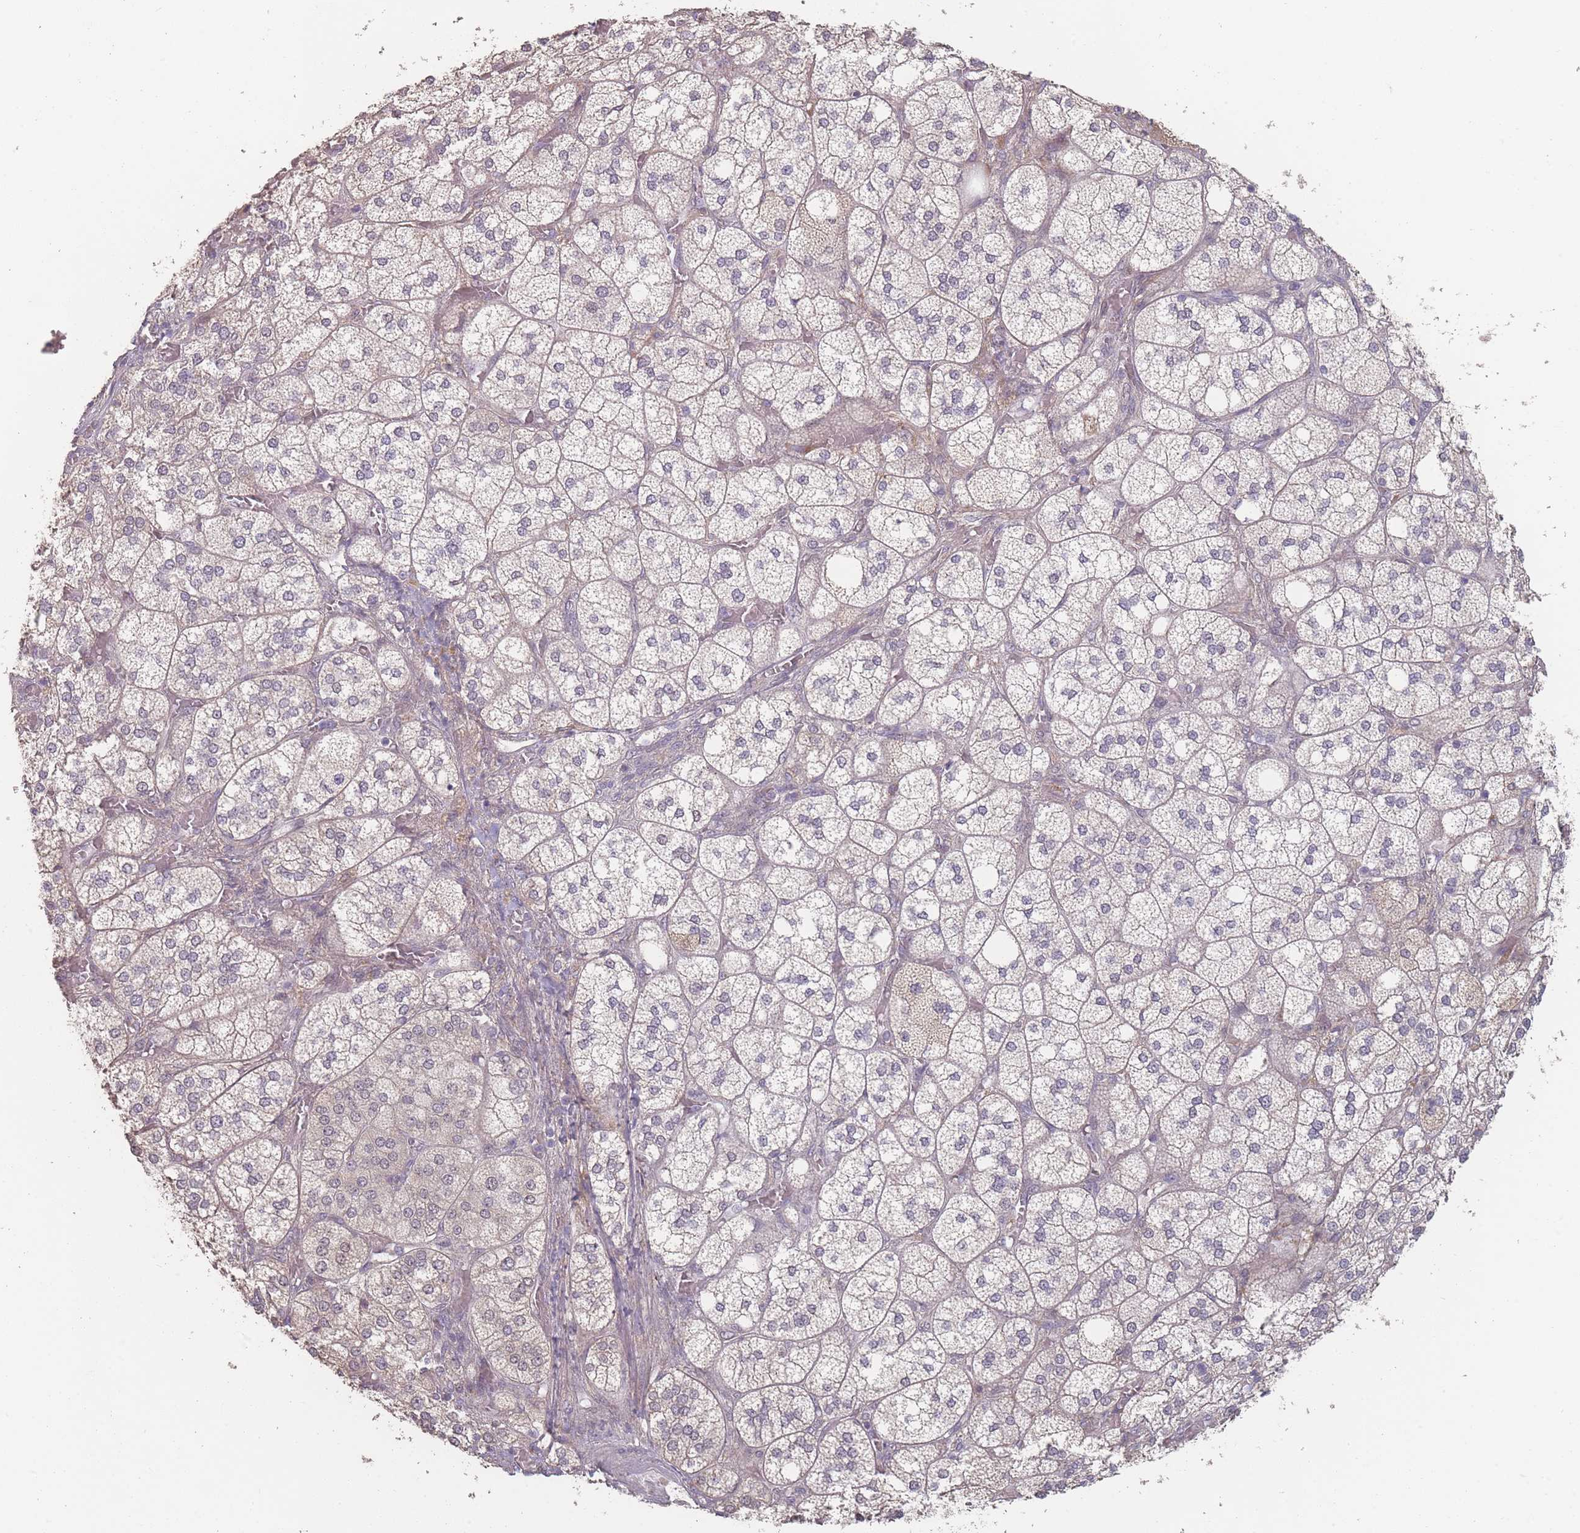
{"staining": {"intensity": "moderate", "quantity": "25%-75%", "location": "cytoplasmic/membranous,nuclear"}, "tissue": "adrenal gland", "cell_type": "Glandular cells", "image_type": "normal", "snomed": [{"axis": "morphology", "description": "Normal tissue, NOS"}, {"axis": "topography", "description": "Adrenal gland"}], "caption": "IHC photomicrograph of unremarkable adrenal gland: adrenal gland stained using IHC demonstrates medium levels of moderate protein expression localized specifically in the cytoplasmic/membranous,nuclear of glandular cells, appearing as a cytoplasmic/membranous,nuclear brown color.", "gene": "ERCC6L", "patient": {"sex": "male", "age": 61}}